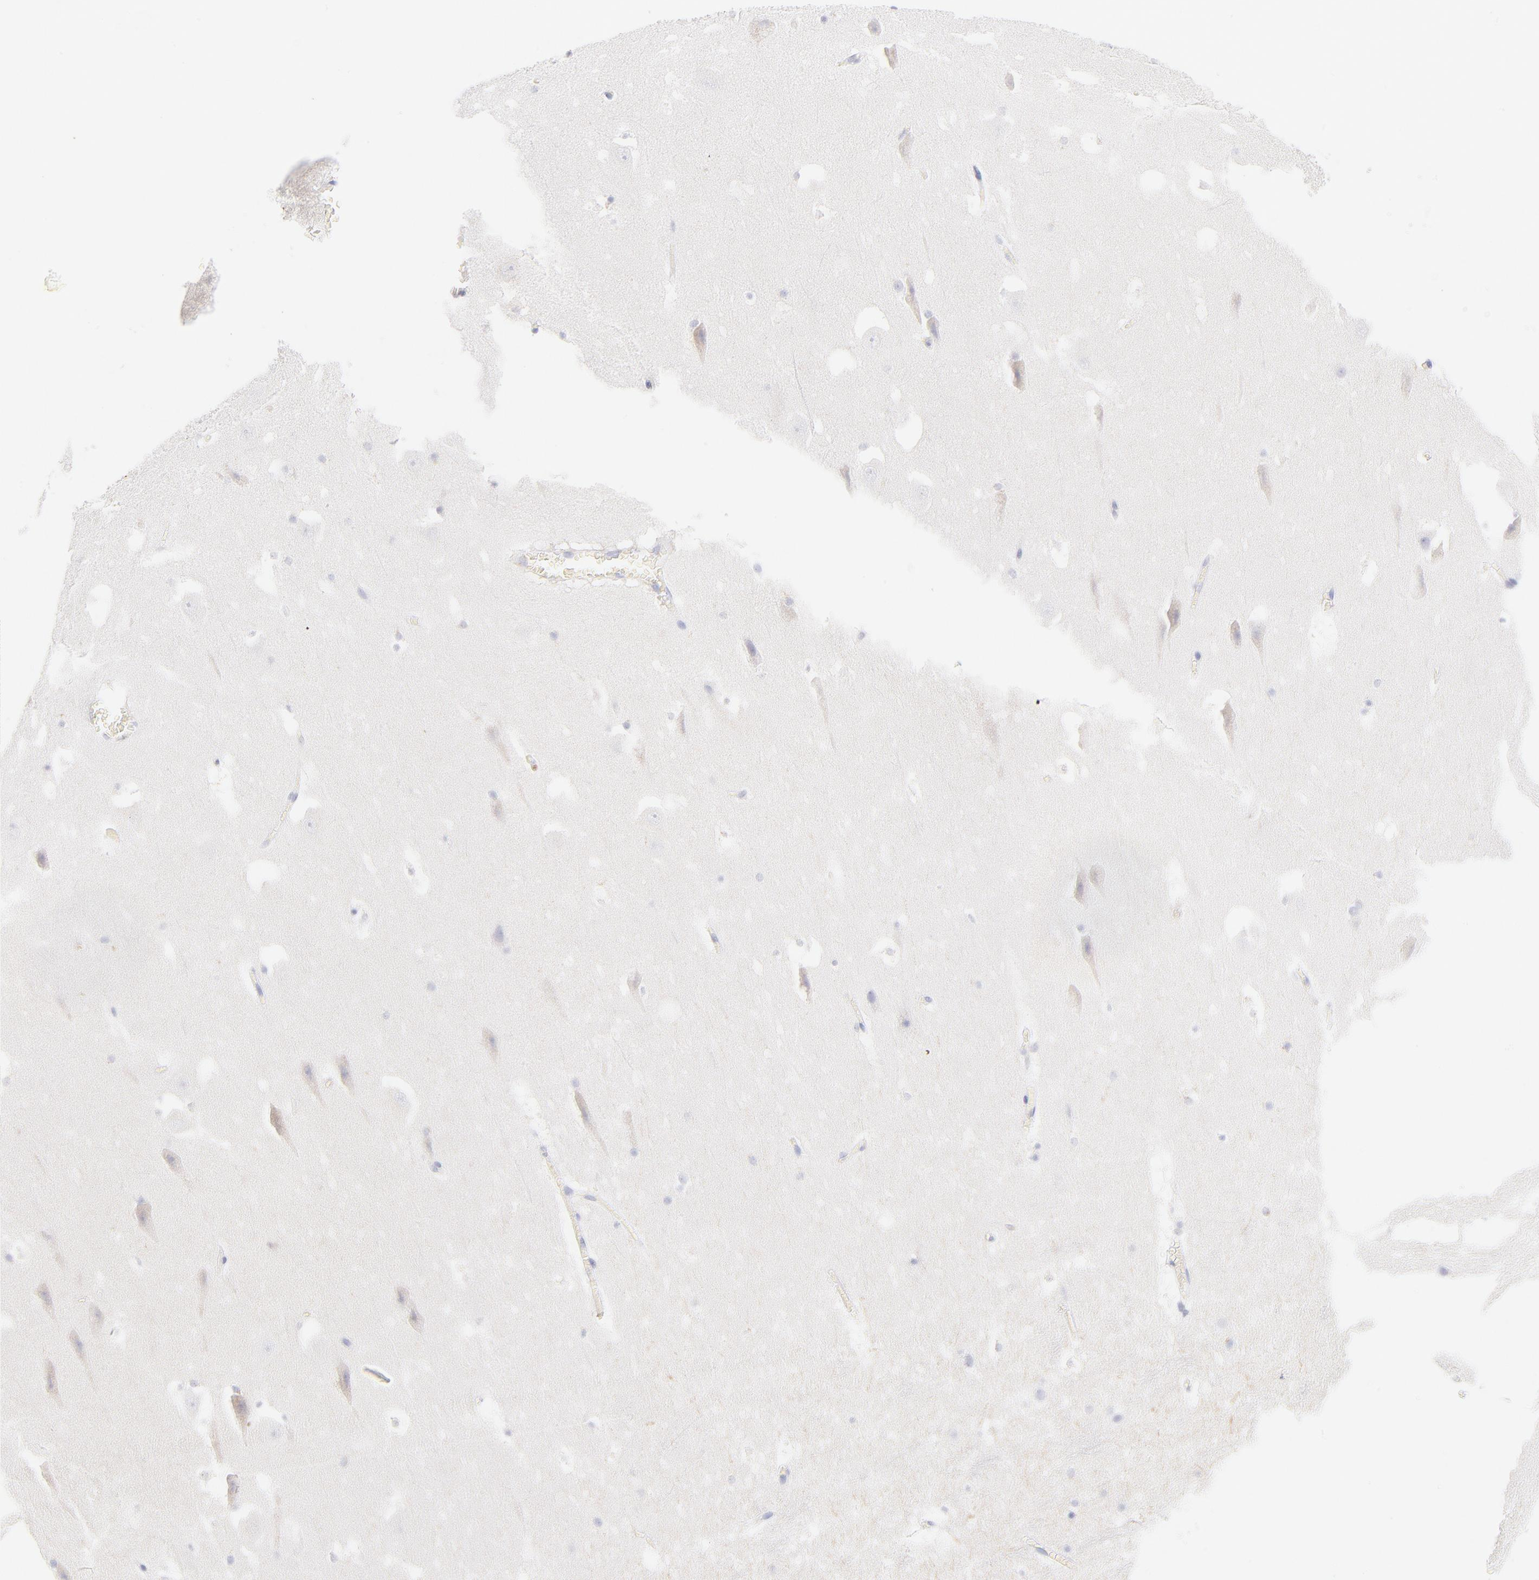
{"staining": {"intensity": "negative", "quantity": "none", "location": "none"}, "tissue": "hippocampus", "cell_type": "Glial cells", "image_type": "normal", "snomed": [{"axis": "morphology", "description": "Normal tissue, NOS"}, {"axis": "topography", "description": "Hippocampus"}], "caption": "Immunohistochemical staining of benign hippocampus exhibits no significant staining in glial cells.", "gene": "AIFM1", "patient": {"sex": "male", "age": 45}}